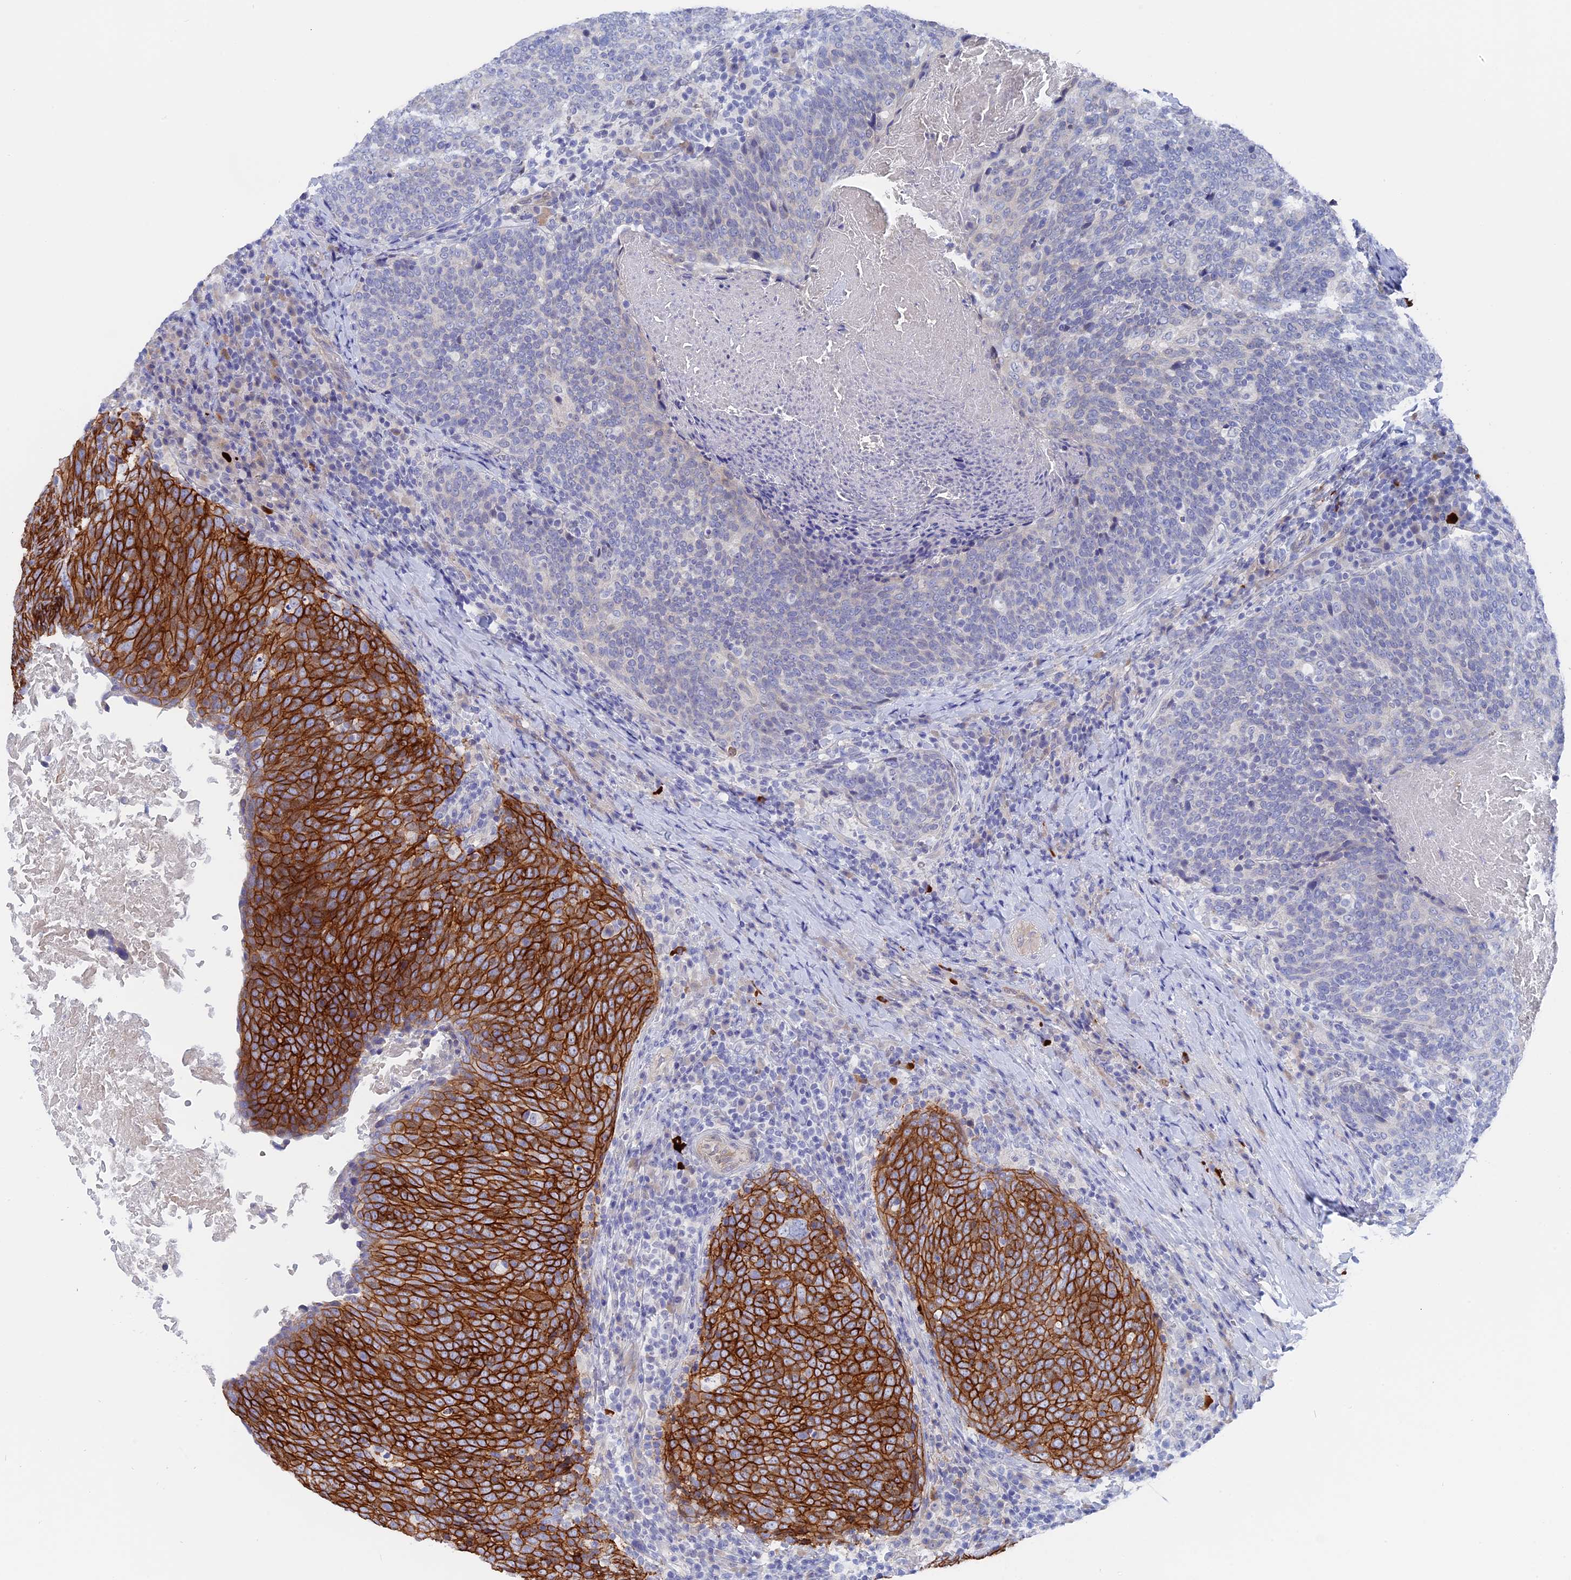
{"staining": {"intensity": "strong", "quantity": "25%-75%", "location": "cytoplasmic/membranous"}, "tissue": "head and neck cancer", "cell_type": "Tumor cells", "image_type": "cancer", "snomed": [{"axis": "morphology", "description": "Squamous cell carcinoma, NOS"}, {"axis": "morphology", "description": "Squamous cell carcinoma, metastatic, NOS"}, {"axis": "topography", "description": "Lymph node"}, {"axis": "topography", "description": "Head-Neck"}], "caption": "This micrograph shows head and neck cancer (squamous cell carcinoma) stained with IHC to label a protein in brown. The cytoplasmic/membranous of tumor cells show strong positivity for the protein. Nuclei are counter-stained blue.", "gene": "DACT3", "patient": {"sex": "male", "age": 62}}